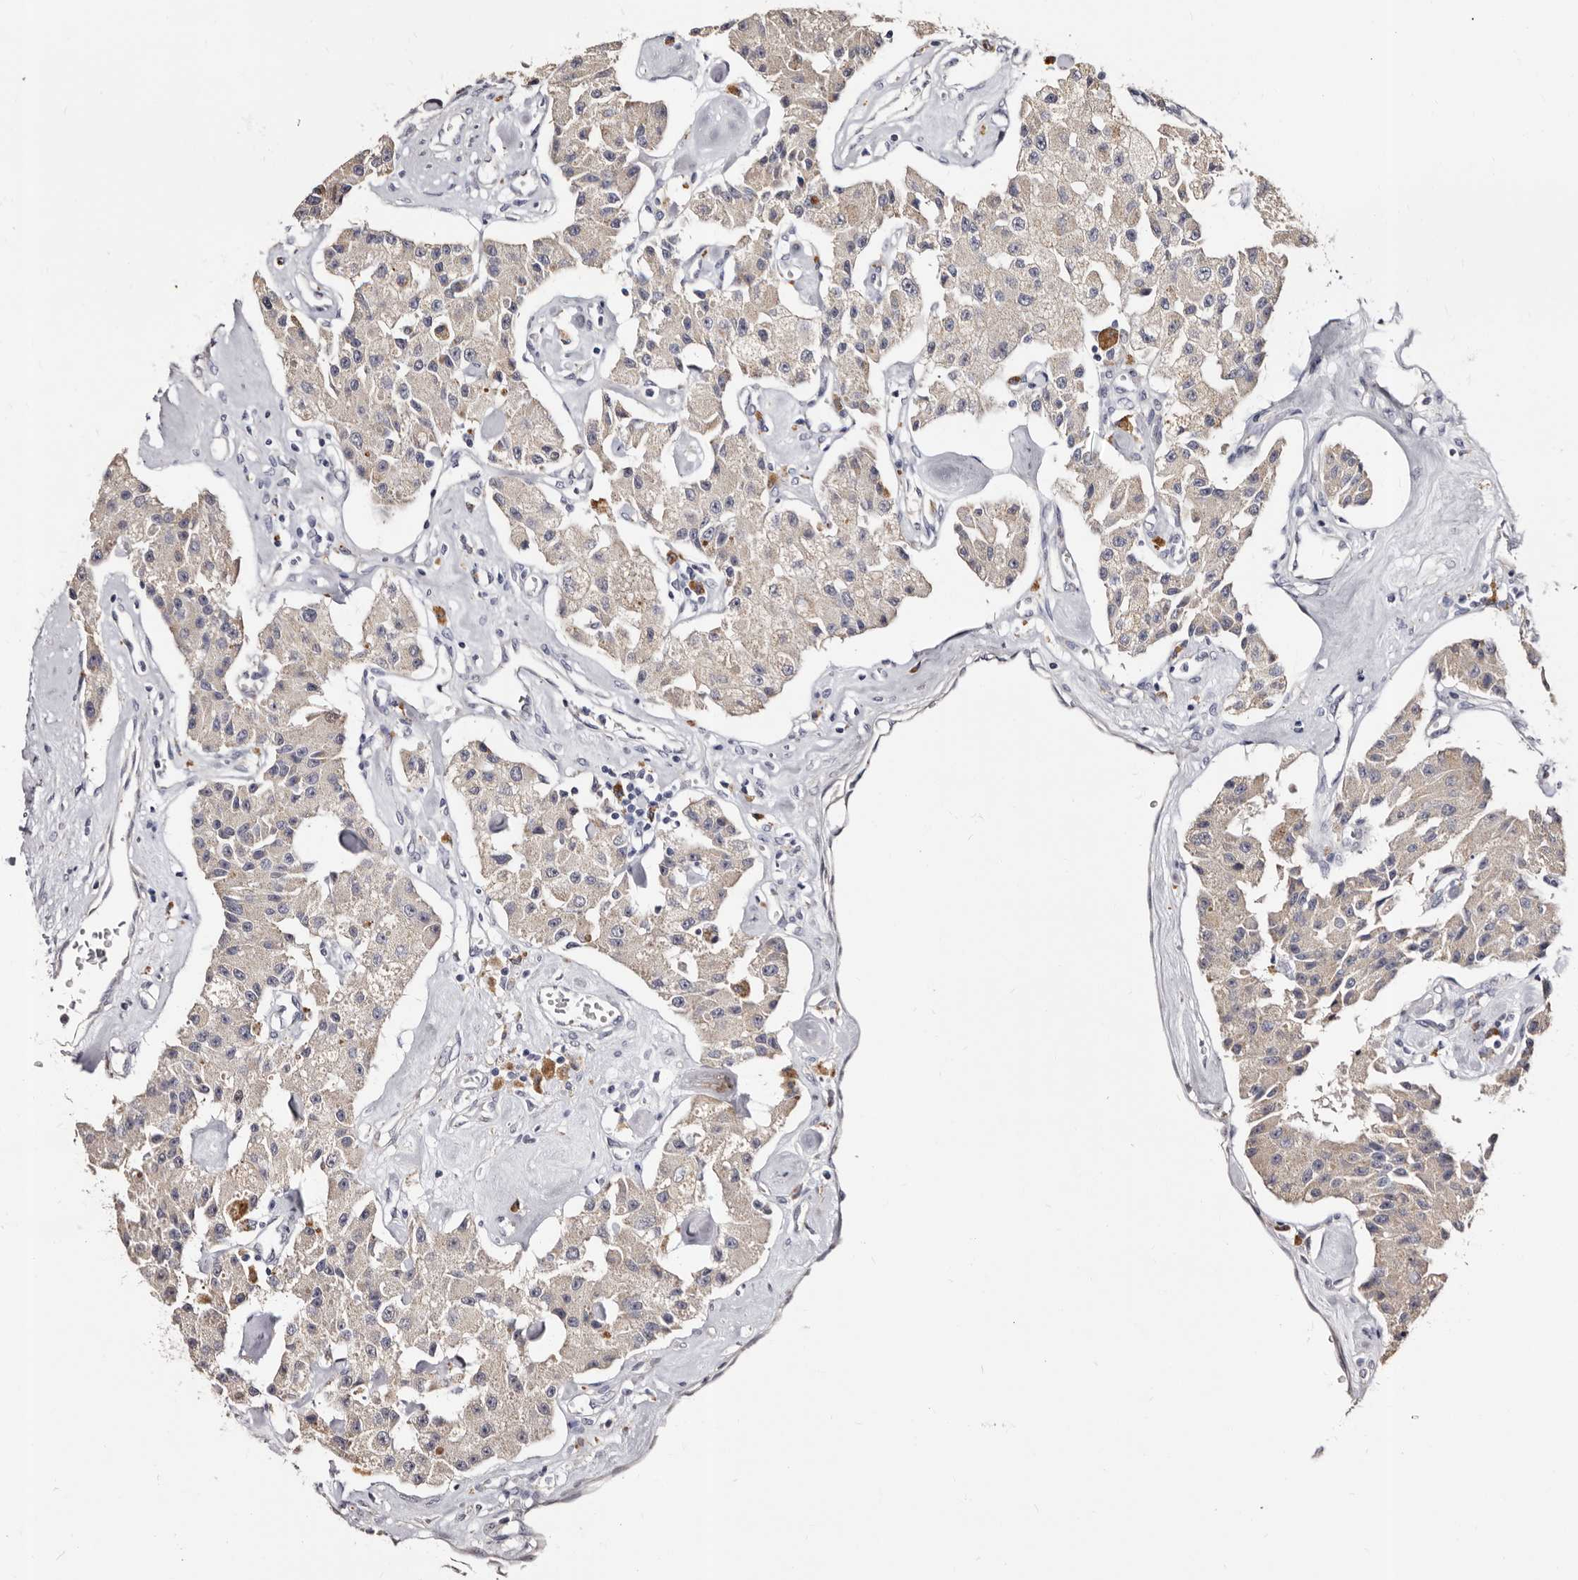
{"staining": {"intensity": "negative", "quantity": "none", "location": "none"}, "tissue": "carcinoid", "cell_type": "Tumor cells", "image_type": "cancer", "snomed": [{"axis": "morphology", "description": "Carcinoid, malignant, NOS"}, {"axis": "topography", "description": "Pancreas"}], "caption": "Tumor cells show no significant staining in carcinoid.", "gene": "PTAFR", "patient": {"sex": "male", "age": 41}}